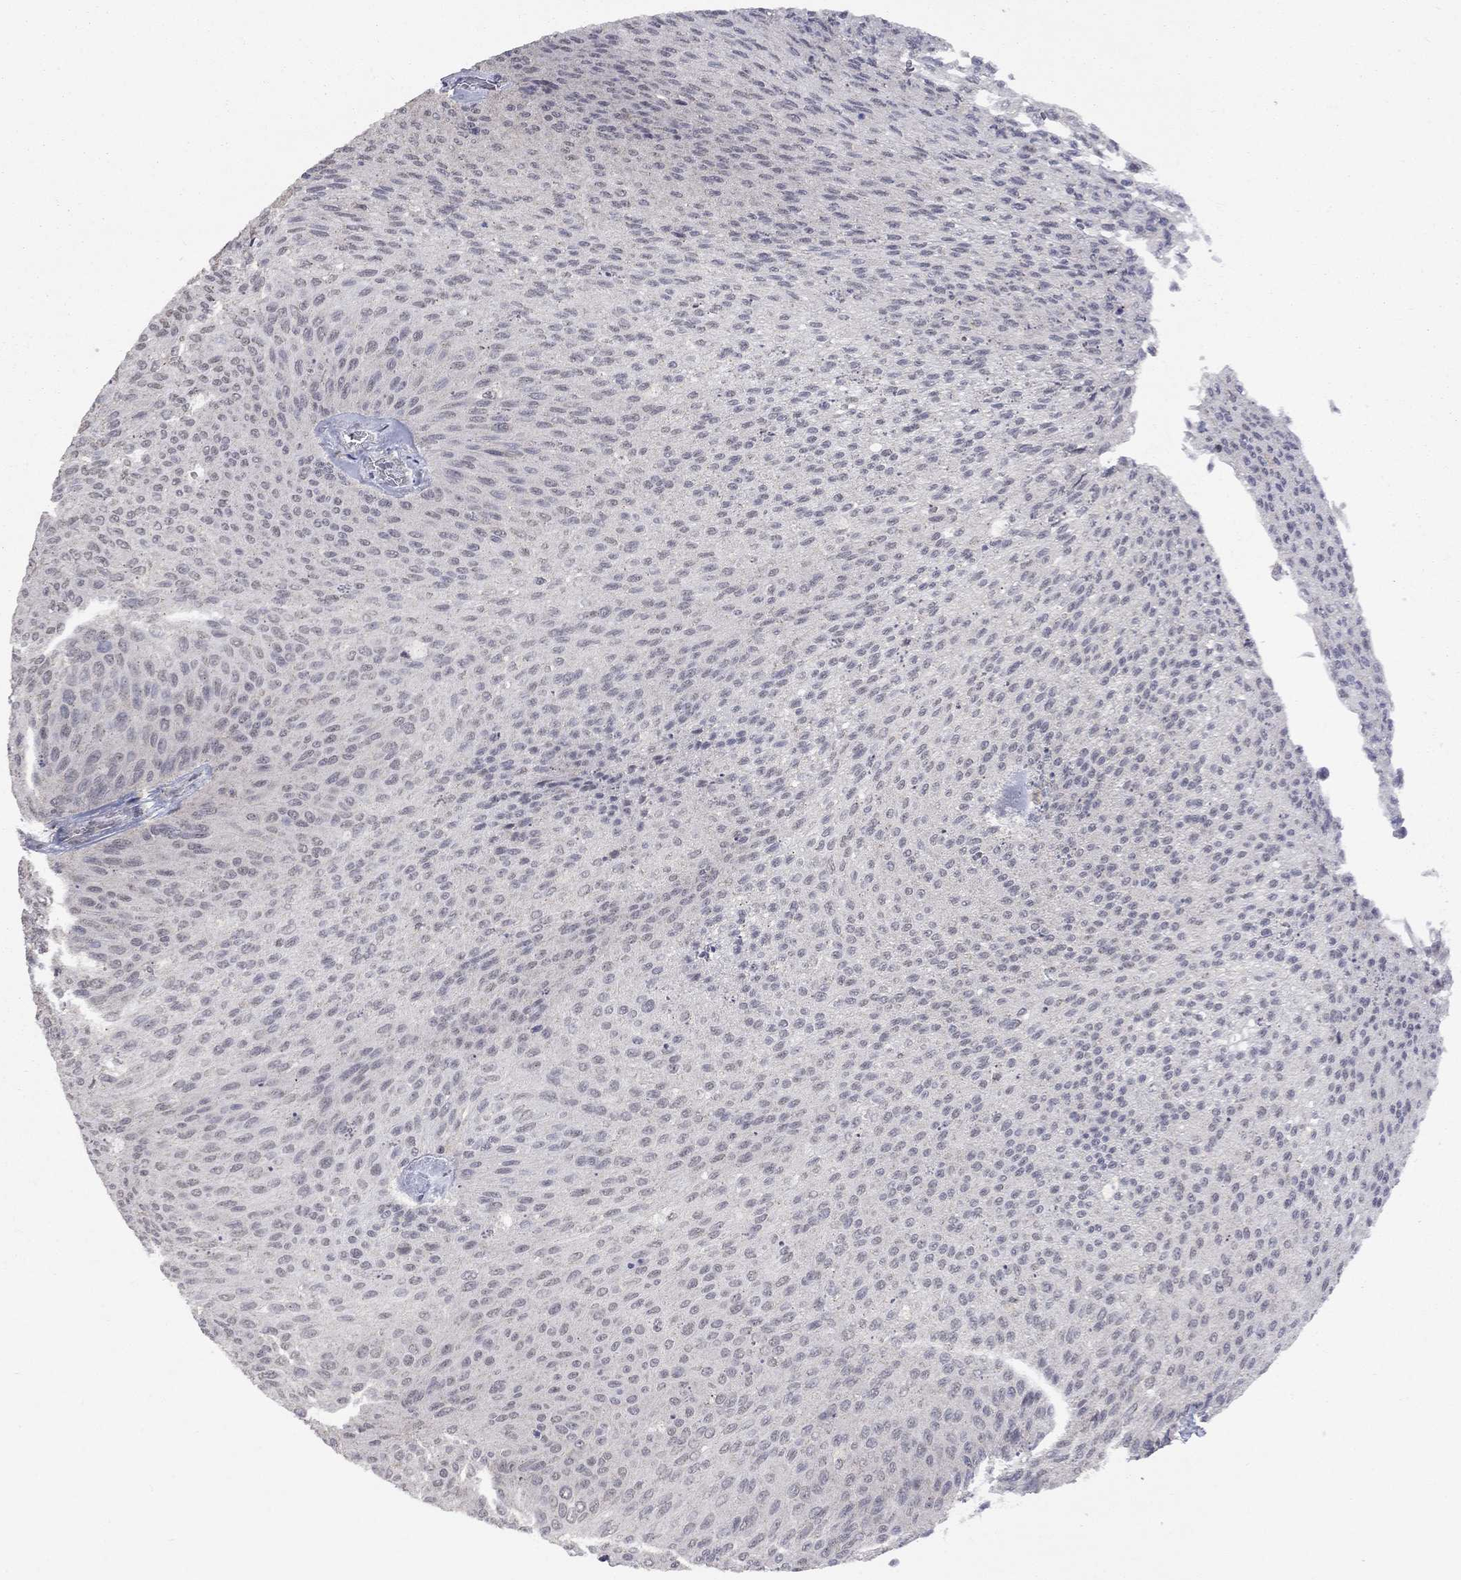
{"staining": {"intensity": "negative", "quantity": "none", "location": "none"}, "tissue": "urothelial cancer", "cell_type": "Tumor cells", "image_type": "cancer", "snomed": [{"axis": "morphology", "description": "Urothelial carcinoma, Low grade"}, {"axis": "topography", "description": "Ureter, NOS"}, {"axis": "topography", "description": "Urinary bladder"}], "caption": "This is an immunohistochemistry photomicrograph of human urothelial cancer. There is no positivity in tumor cells.", "gene": "SPATA33", "patient": {"sex": "male", "age": 78}}